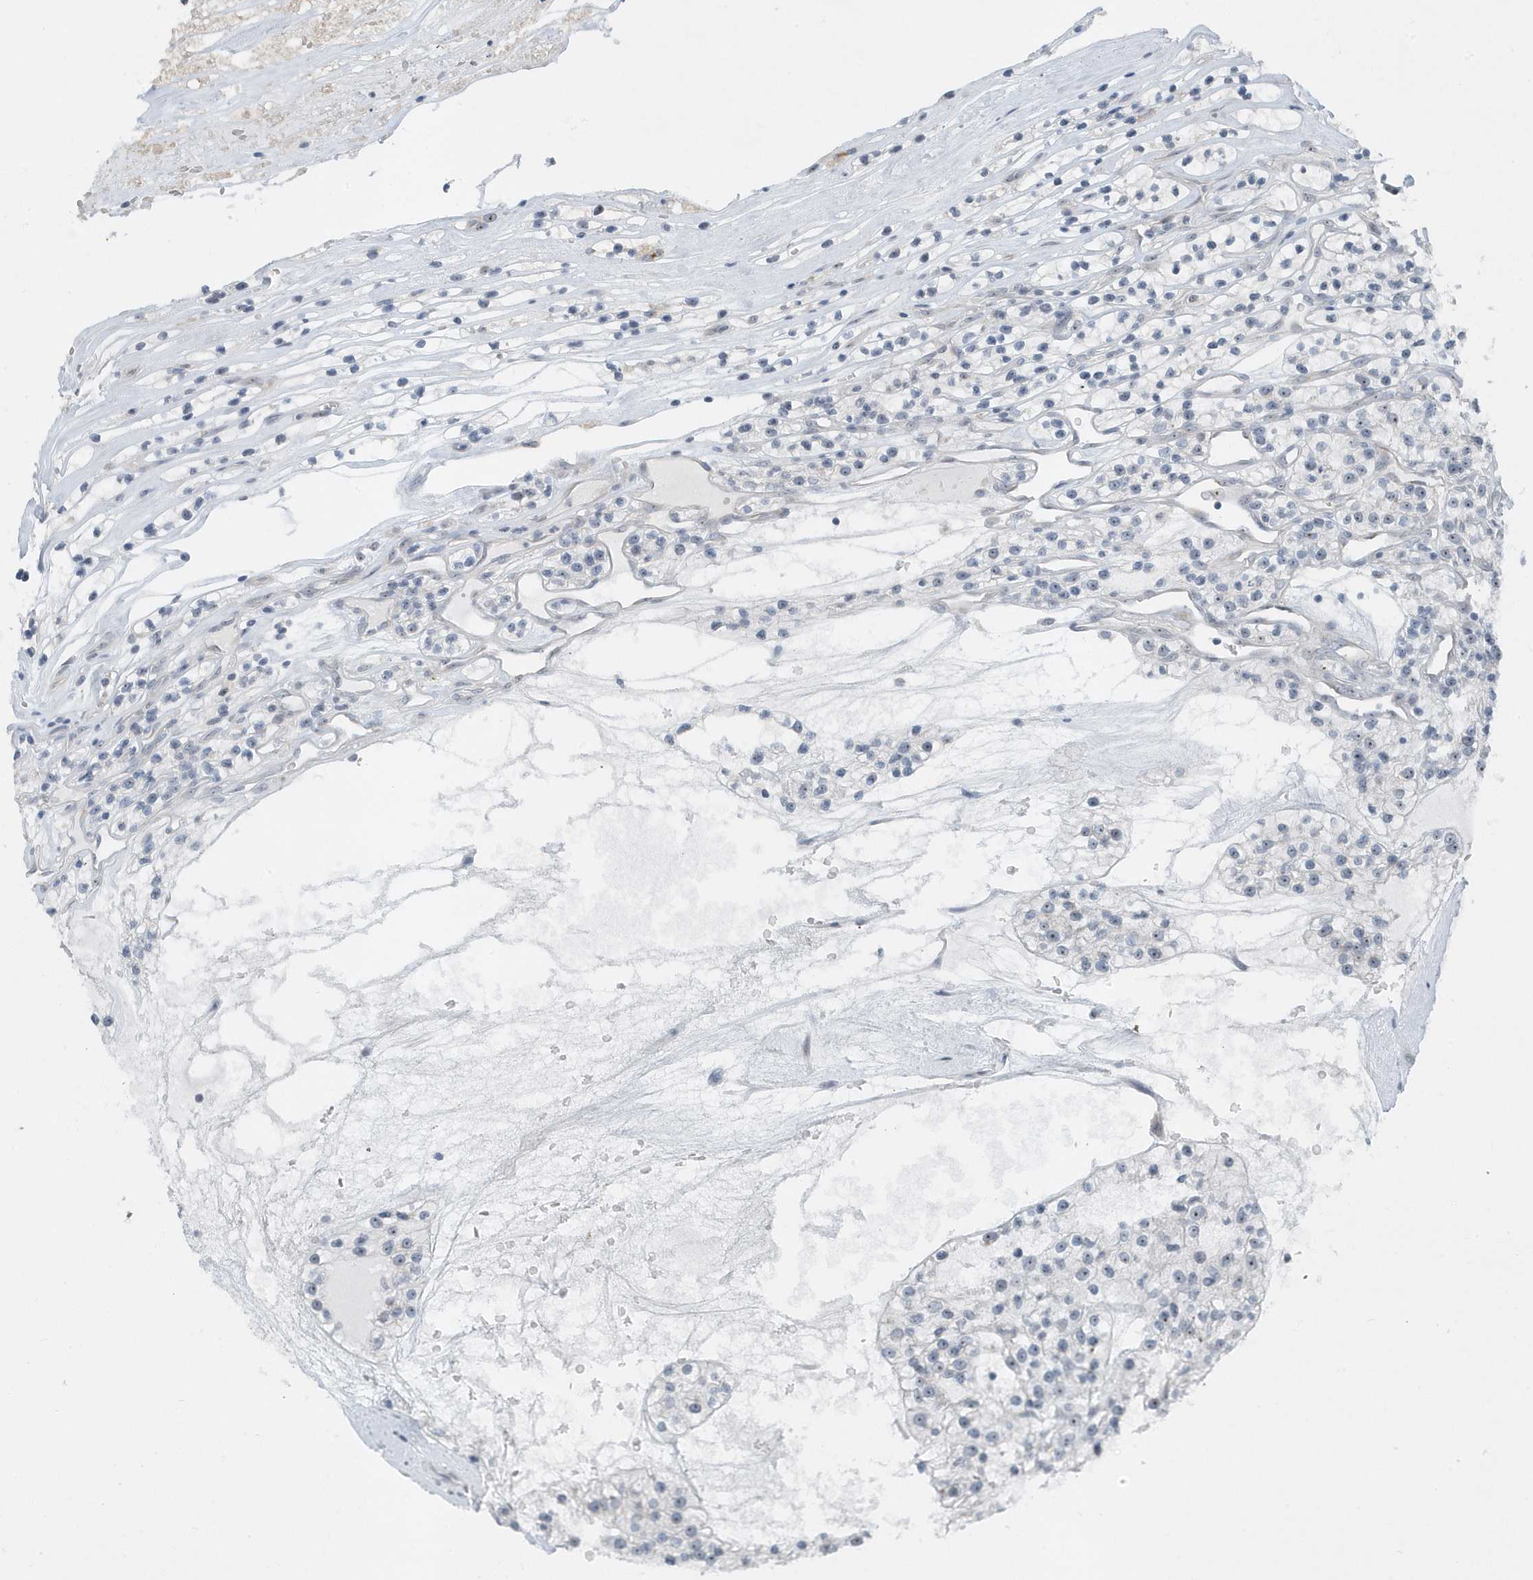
{"staining": {"intensity": "negative", "quantity": "none", "location": "none"}, "tissue": "renal cancer", "cell_type": "Tumor cells", "image_type": "cancer", "snomed": [{"axis": "morphology", "description": "Adenocarcinoma, NOS"}, {"axis": "topography", "description": "Kidney"}], "caption": "This is a photomicrograph of IHC staining of renal cancer (adenocarcinoma), which shows no expression in tumor cells.", "gene": "RPF2", "patient": {"sex": "female", "age": 57}}